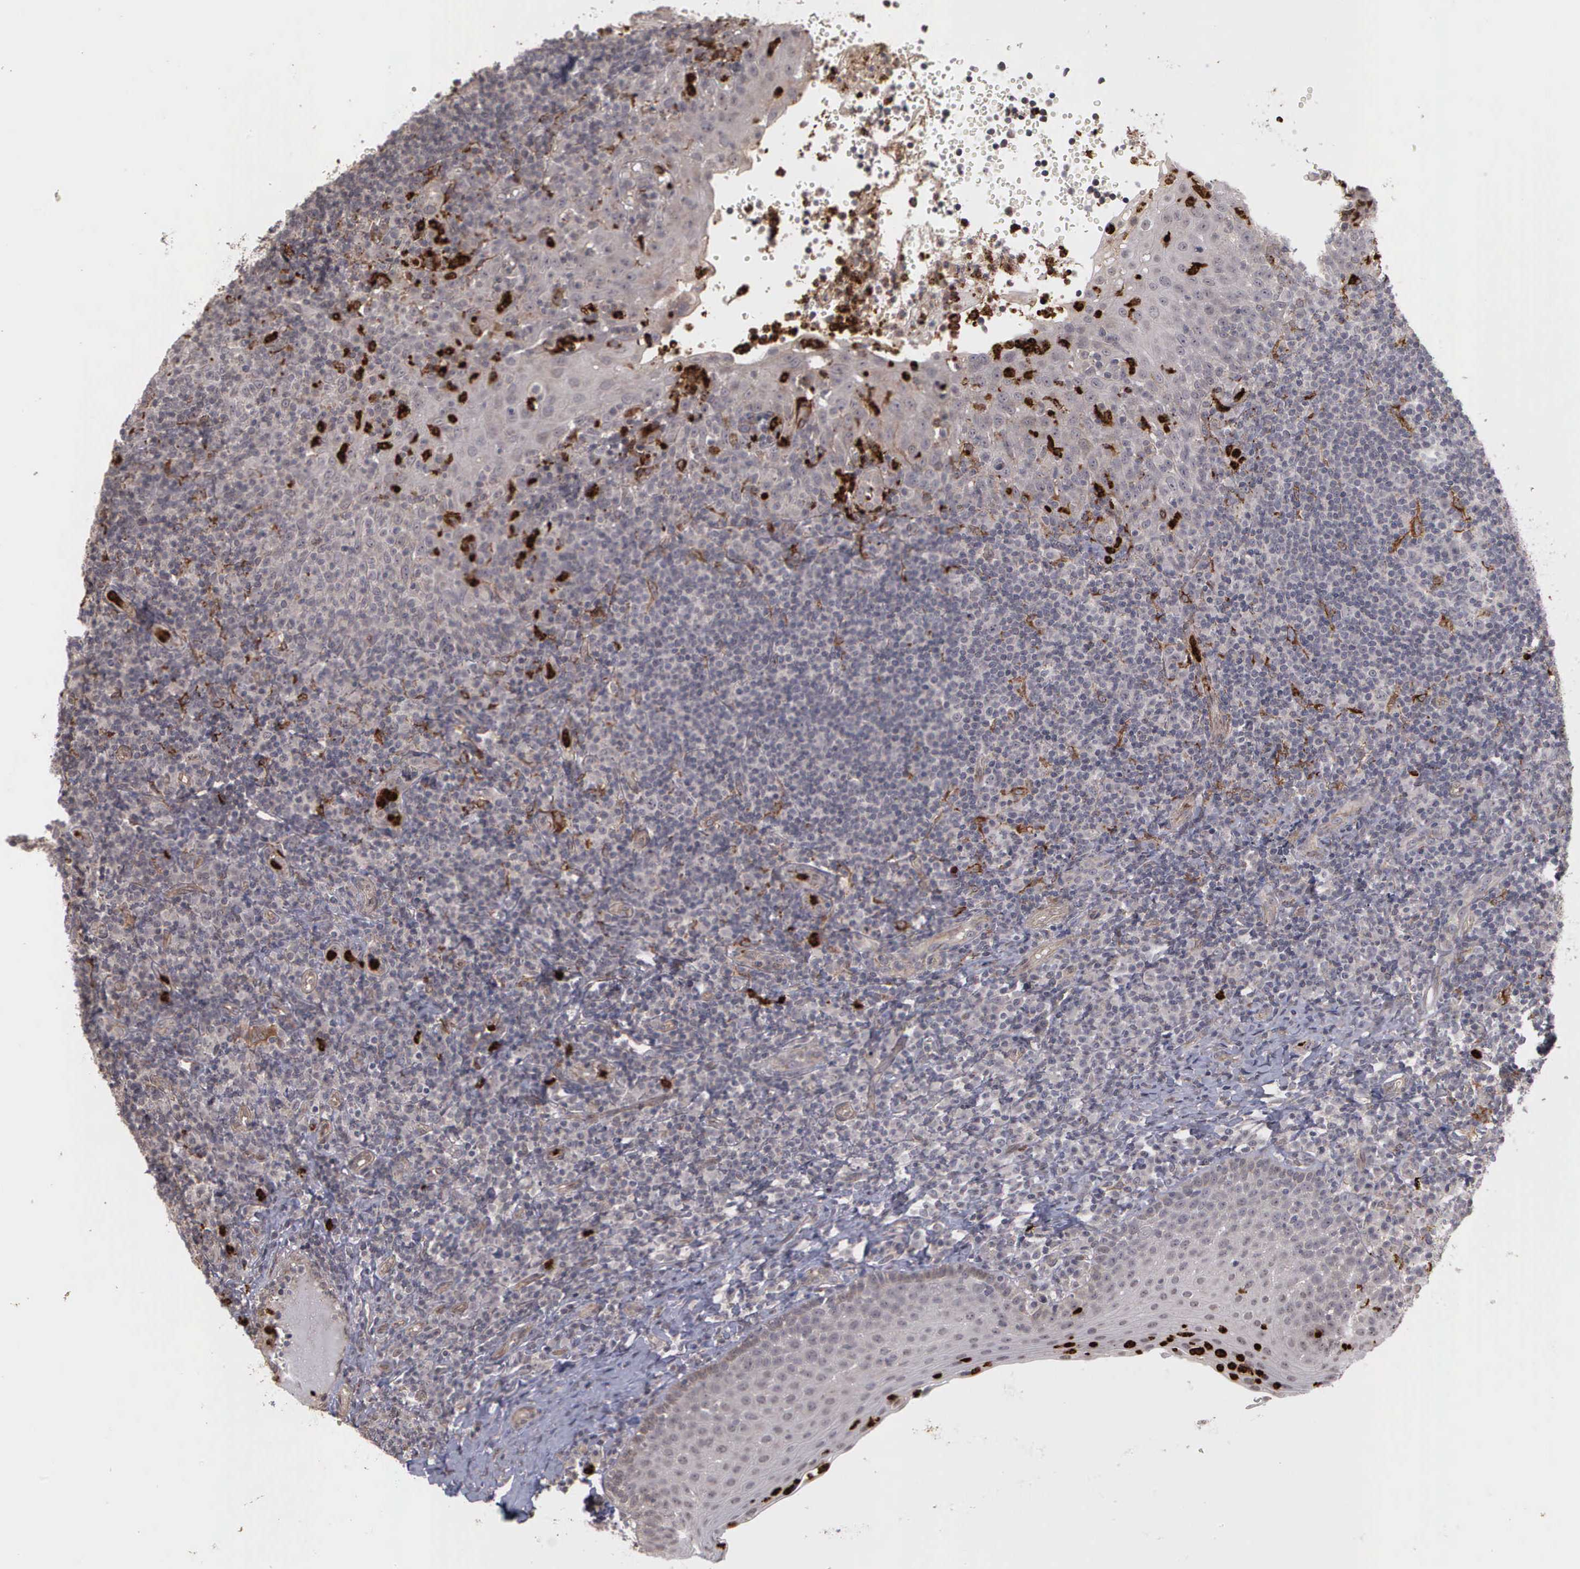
{"staining": {"intensity": "negative", "quantity": "none", "location": "none"}, "tissue": "tonsil", "cell_type": "Germinal center cells", "image_type": "normal", "snomed": [{"axis": "morphology", "description": "Normal tissue, NOS"}, {"axis": "topography", "description": "Tonsil"}], "caption": "High power microscopy photomicrograph of an immunohistochemistry (IHC) histopathology image of normal tonsil, revealing no significant positivity in germinal center cells. (Stains: DAB (3,3'-diaminobenzidine) IHC with hematoxylin counter stain, Microscopy: brightfield microscopy at high magnification).", "gene": "MMP9", "patient": {"sex": "female", "age": 40}}